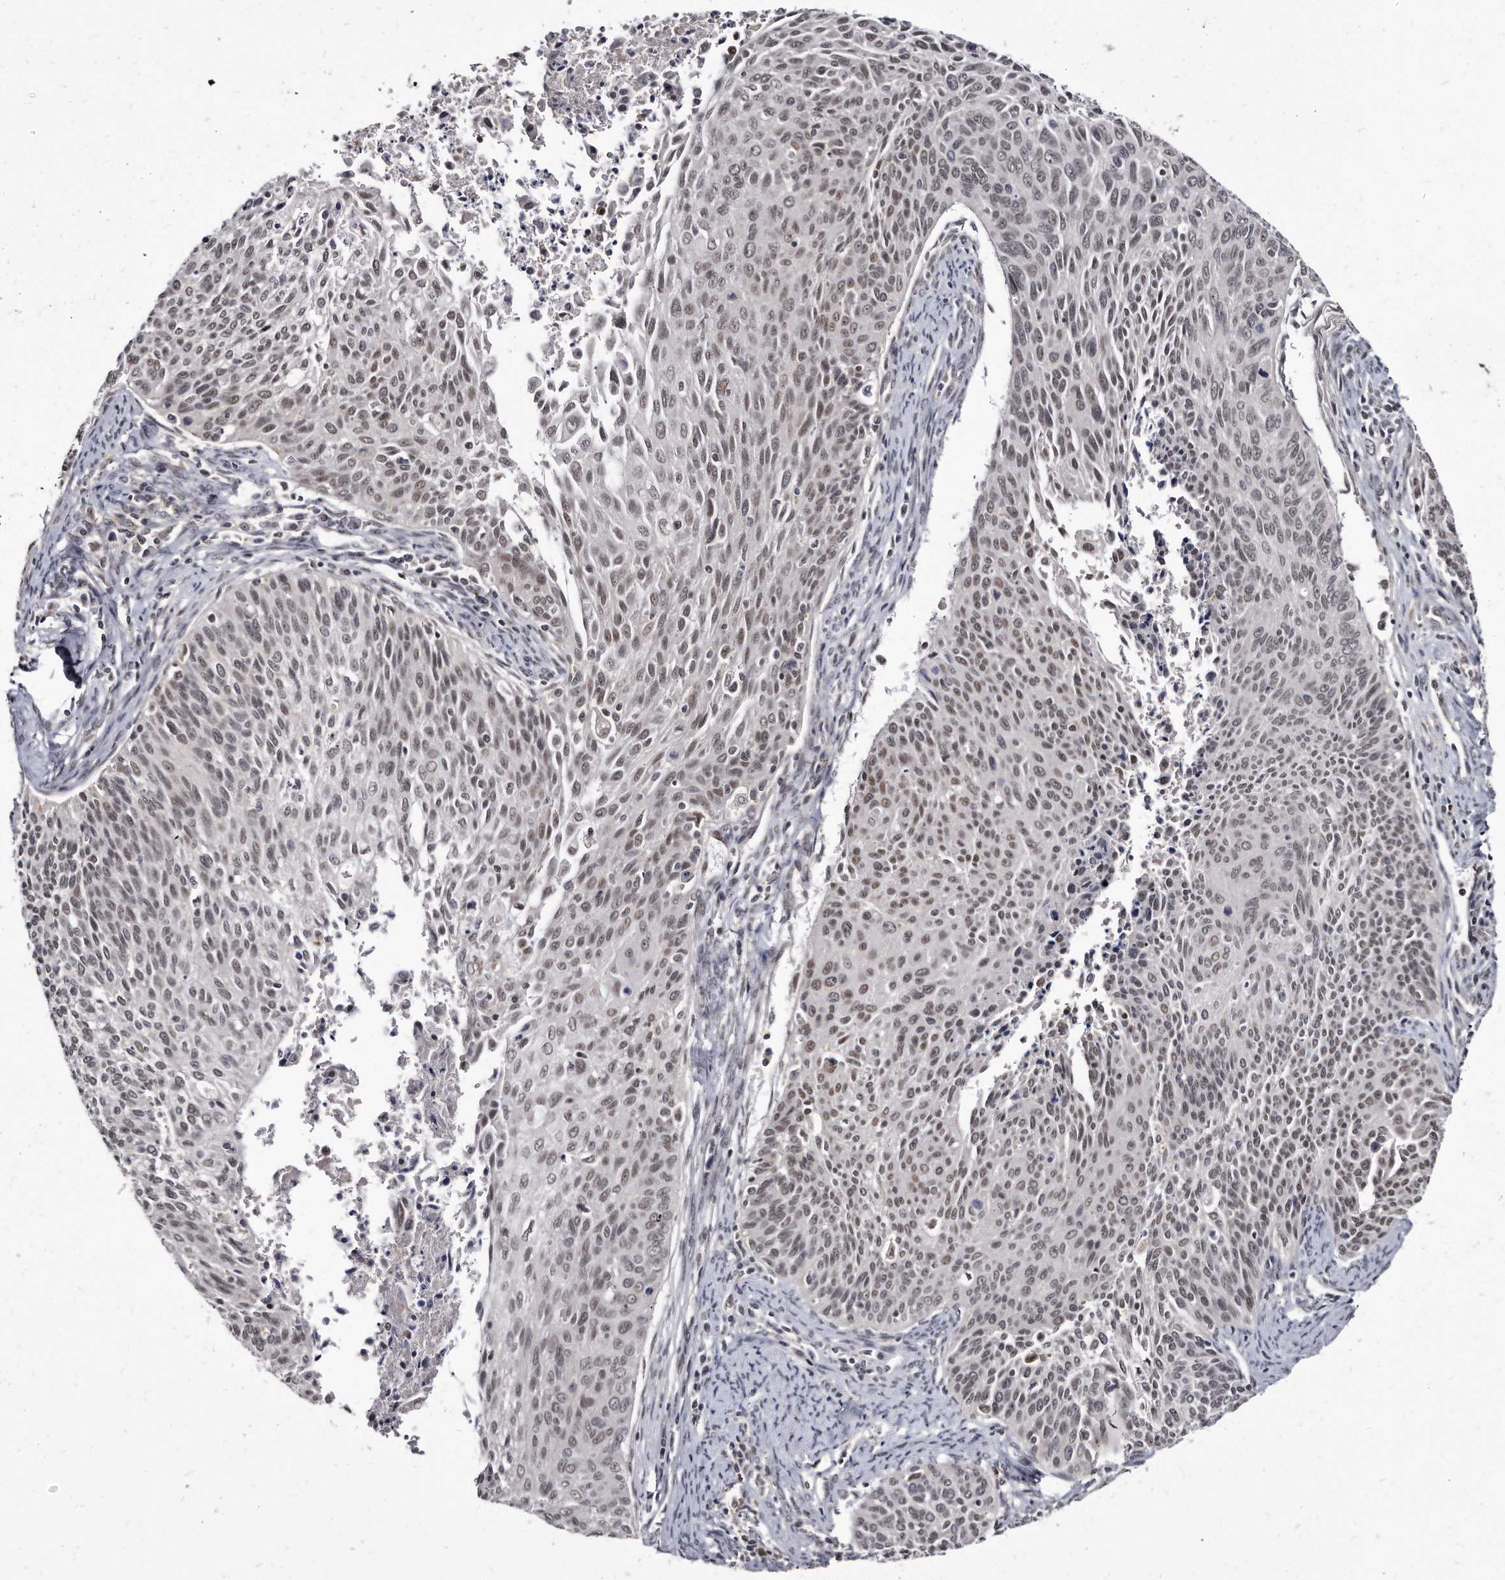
{"staining": {"intensity": "moderate", "quantity": ">75%", "location": "nuclear"}, "tissue": "cervical cancer", "cell_type": "Tumor cells", "image_type": "cancer", "snomed": [{"axis": "morphology", "description": "Squamous cell carcinoma, NOS"}, {"axis": "topography", "description": "Cervix"}], "caption": "Cervical cancer (squamous cell carcinoma) stained with a protein marker exhibits moderate staining in tumor cells.", "gene": "KLHDC3", "patient": {"sex": "female", "age": 55}}